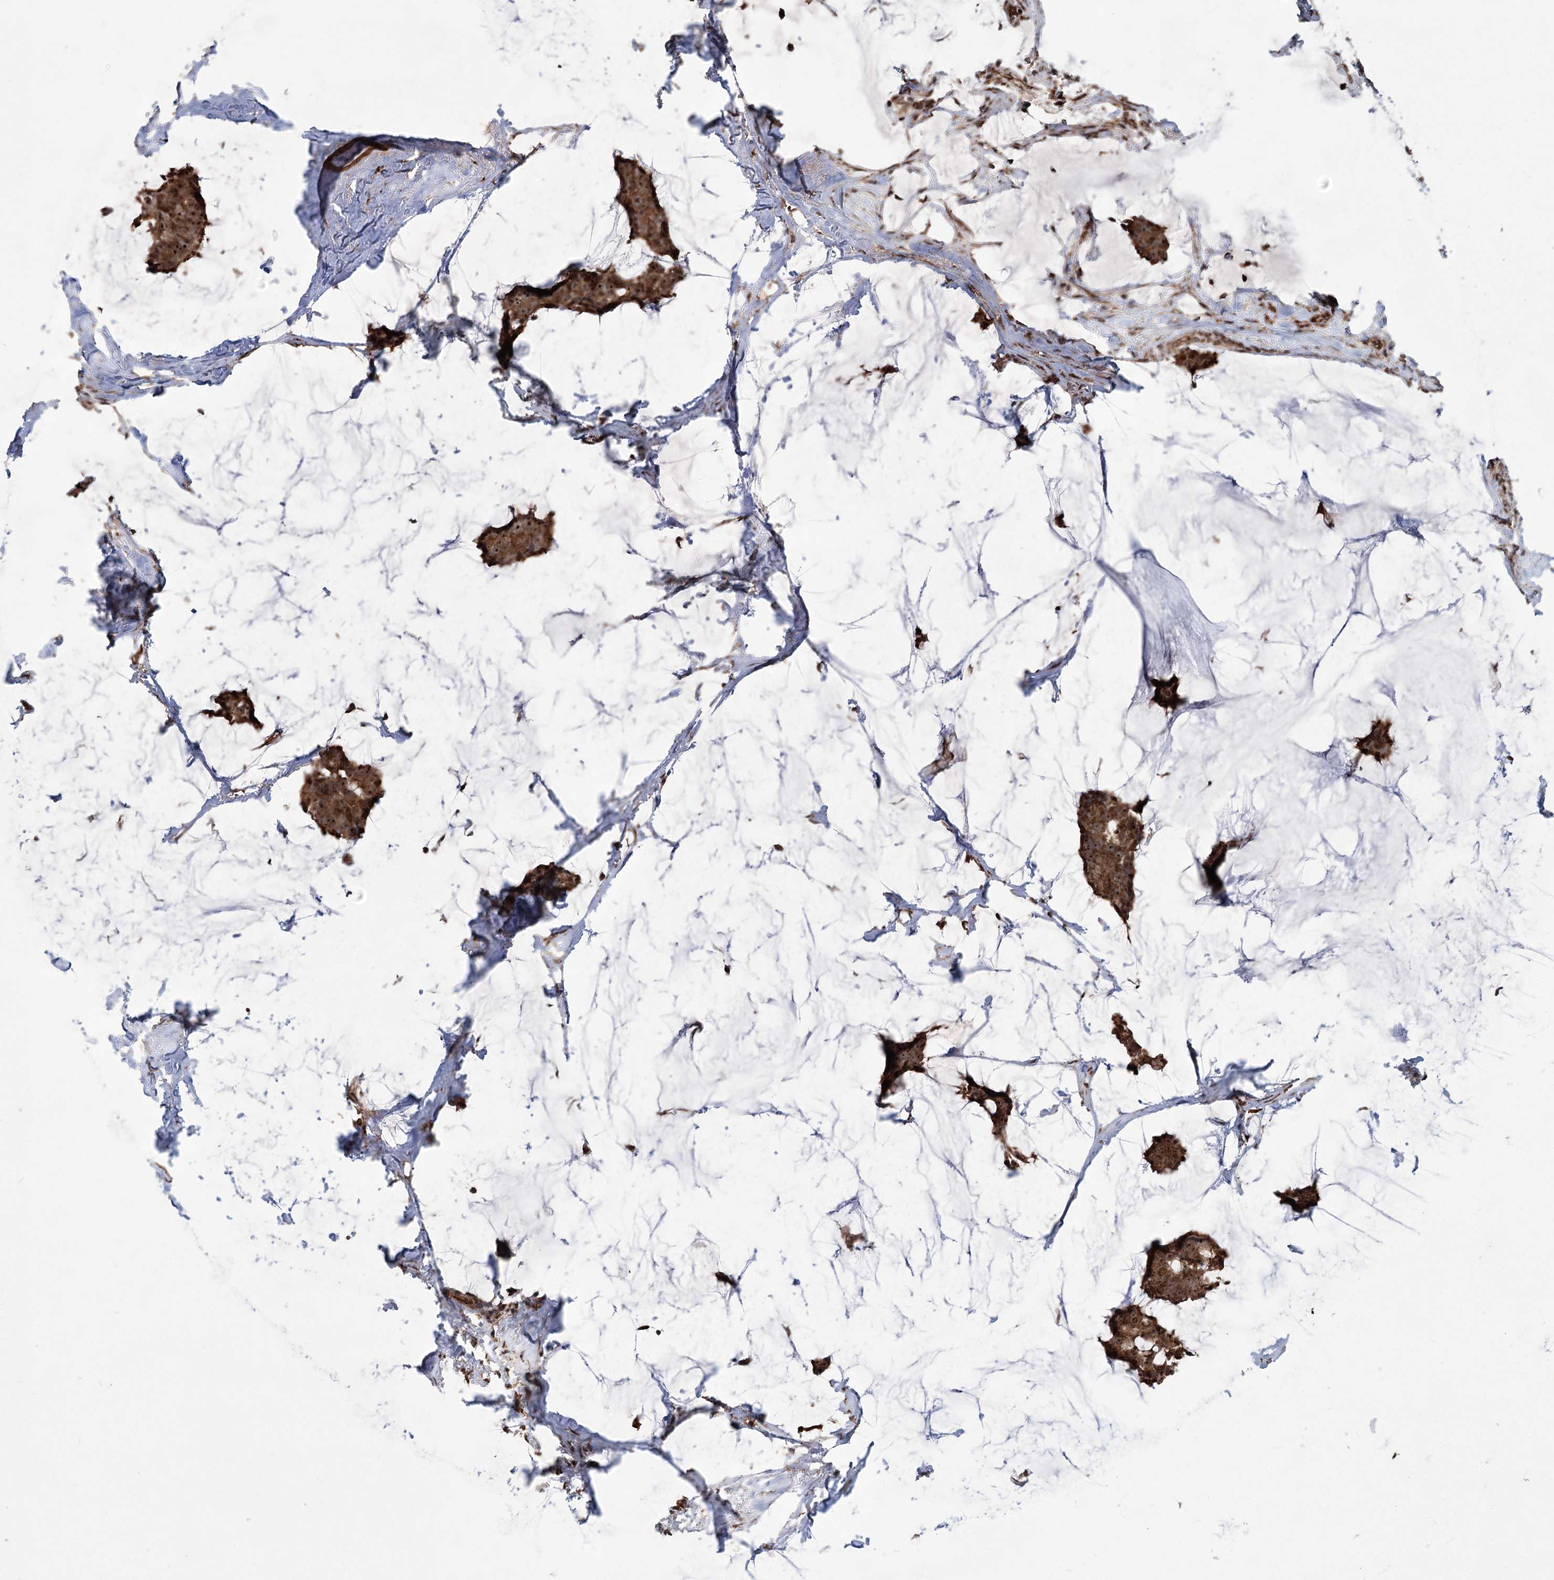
{"staining": {"intensity": "strong", "quantity": ">75%", "location": "cytoplasmic/membranous,nuclear"}, "tissue": "breast cancer", "cell_type": "Tumor cells", "image_type": "cancer", "snomed": [{"axis": "morphology", "description": "Duct carcinoma"}, {"axis": "topography", "description": "Breast"}], "caption": "A brown stain highlights strong cytoplasmic/membranous and nuclear positivity of a protein in intraductal carcinoma (breast) tumor cells. (IHC, brightfield microscopy, high magnification).", "gene": "SERINC5", "patient": {"sex": "female", "age": 93}}